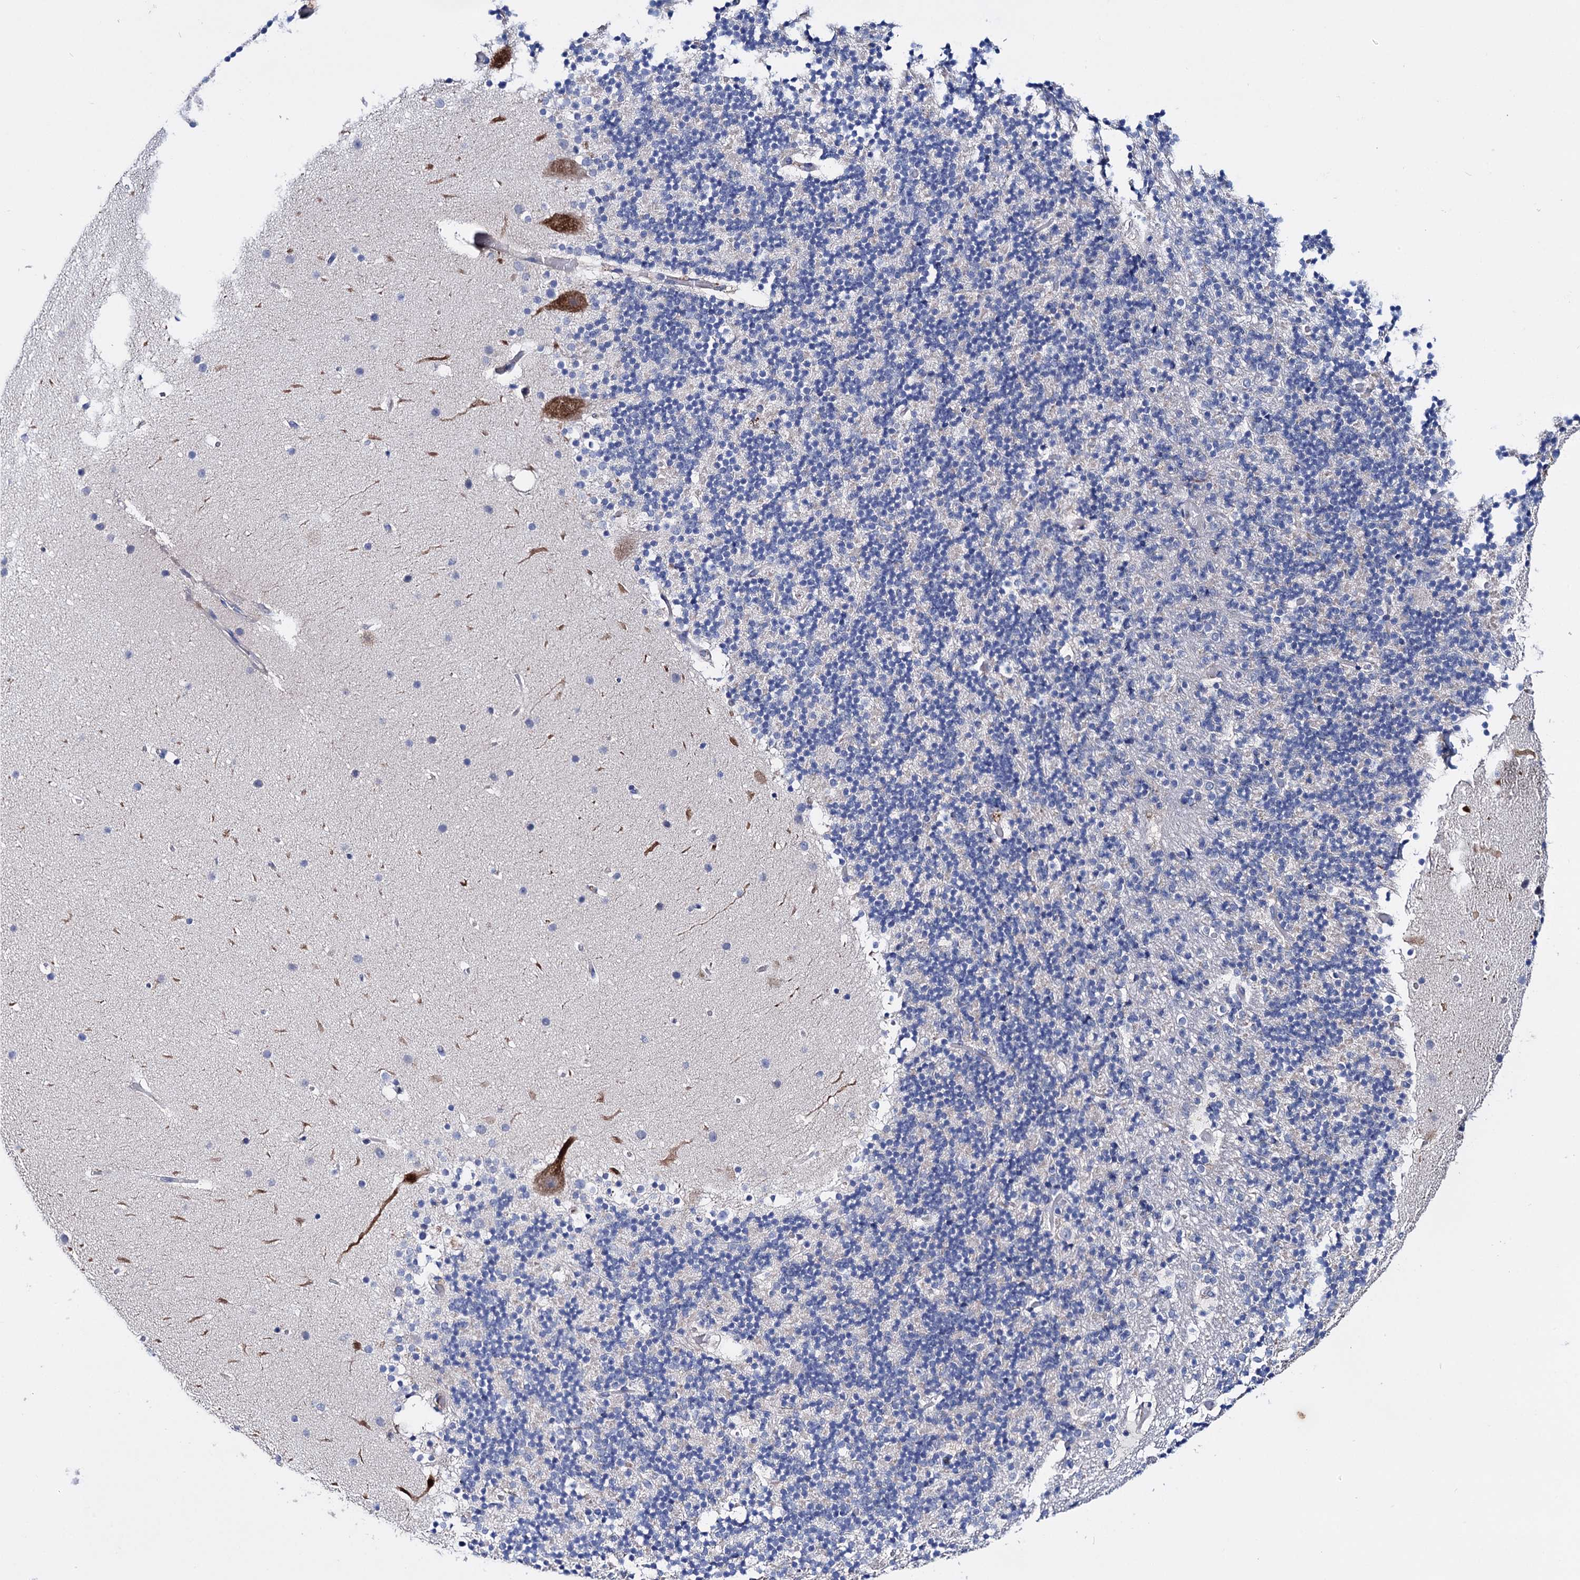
{"staining": {"intensity": "negative", "quantity": "none", "location": "none"}, "tissue": "cerebellum", "cell_type": "Cells in granular layer", "image_type": "normal", "snomed": [{"axis": "morphology", "description": "Normal tissue, NOS"}, {"axis": "topography", "description": "Cerebellum"}], "caption": "High magnification brightfield microscopy of unremarkable cerebellum stained with DAB (3,3'-diaminobenzidine) (brown) and counterstained with hematoxylin (blue): cells in granular layer show no significant expression.", "gene": "PPP1R32", "patient": {"sex": "male", "age": 57}}